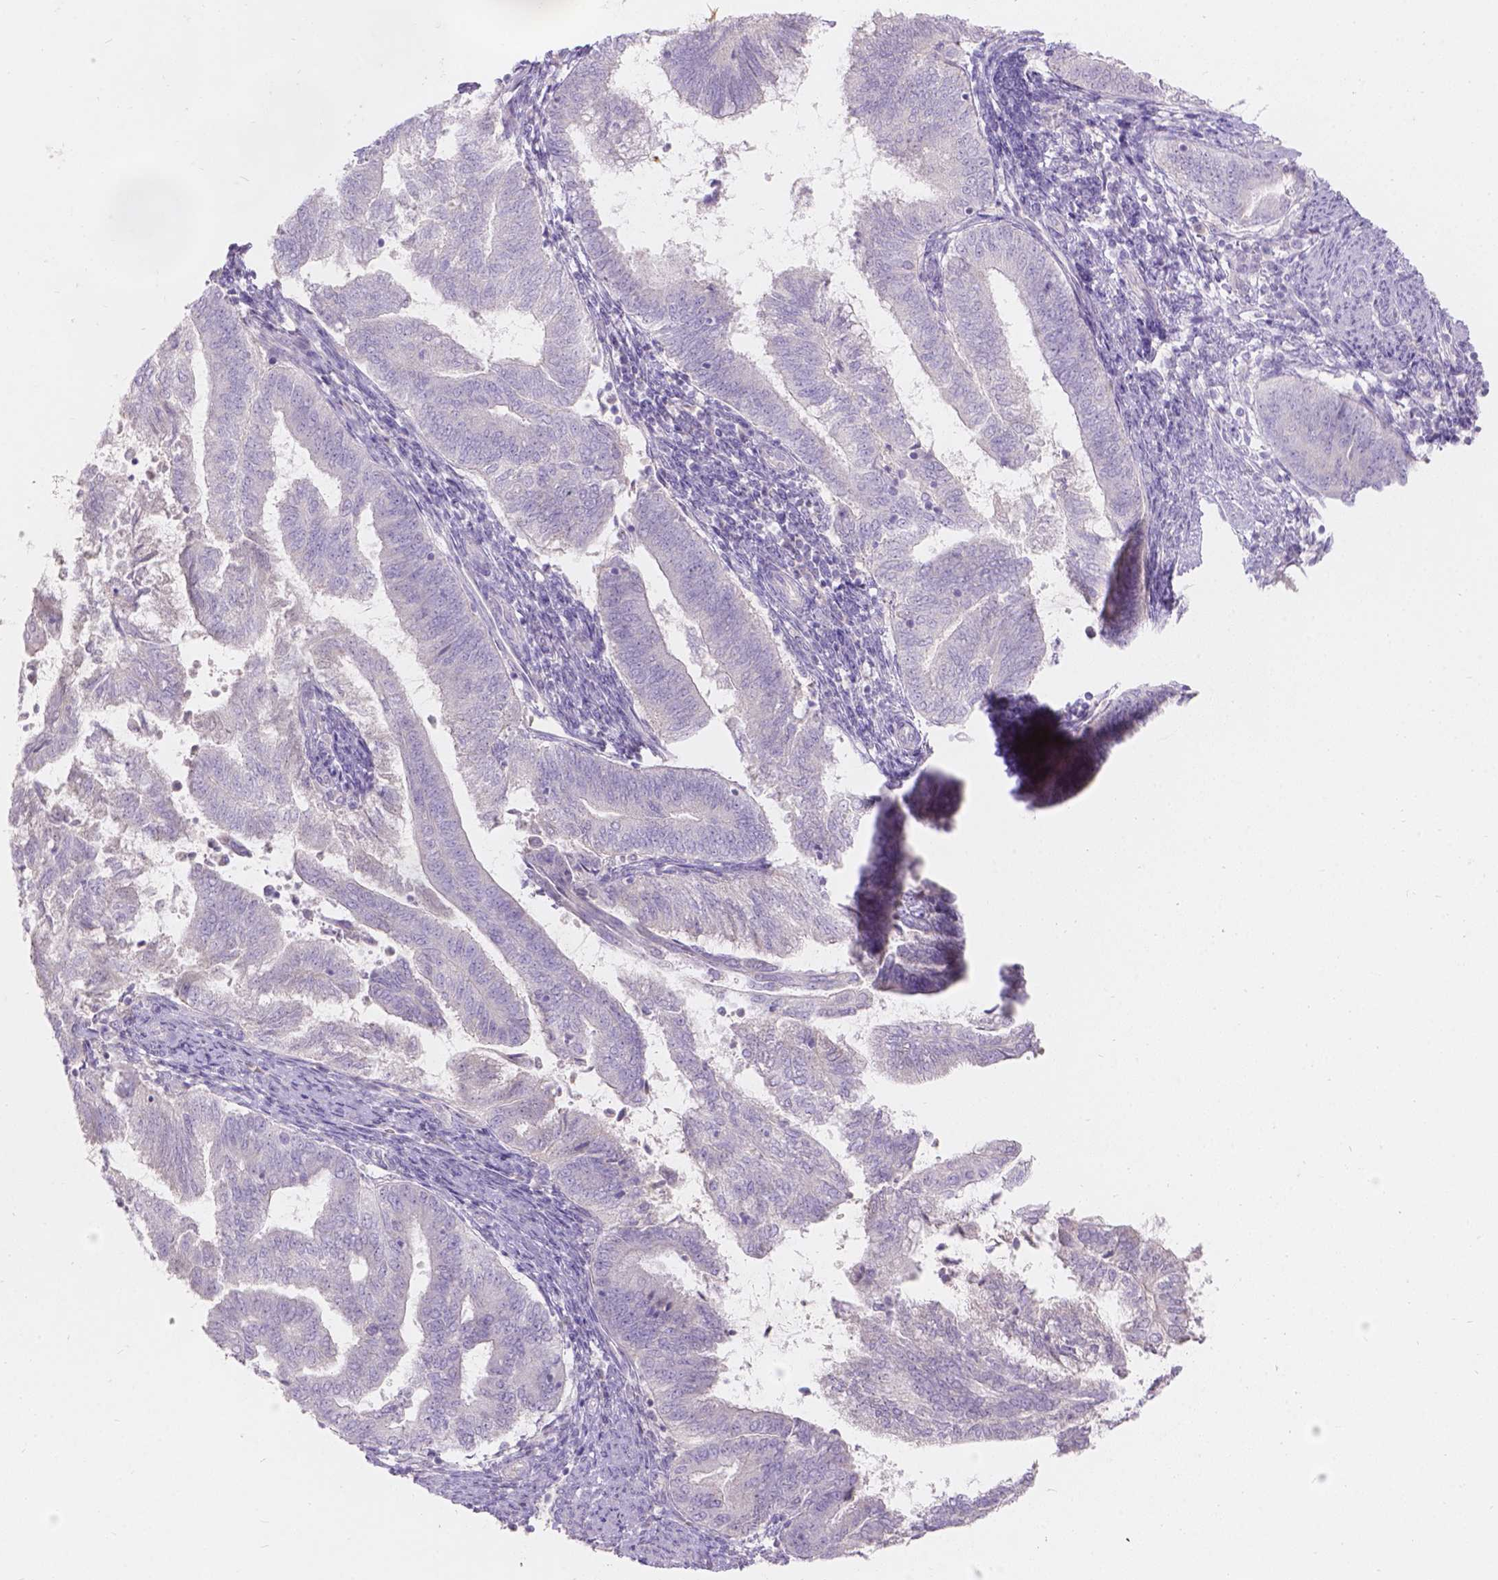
{"staining": {"intensity": "negative", "quantity": "none", "location": "none"}, "tissue": "endometrial cancer", "cell_type": "Tumor cells", "image_type": "cancer", "snomed": [{"axis": "morphology", "description": "Adenocarcinoma, NOS"}, {"axis": "topography", "description": "Endometrium"}], "caption": "Immunohistochemistry (IHC) image of neoplastic tissue: adenocarcinoma (endometrial) stained with DAB shows no significant protein positivity in tumor cells. (DAB immunohistochemistry with hematoxylin counter stain).", "gene": "DCAF4L1", "patient": {"sex": "female", "age": 65}}